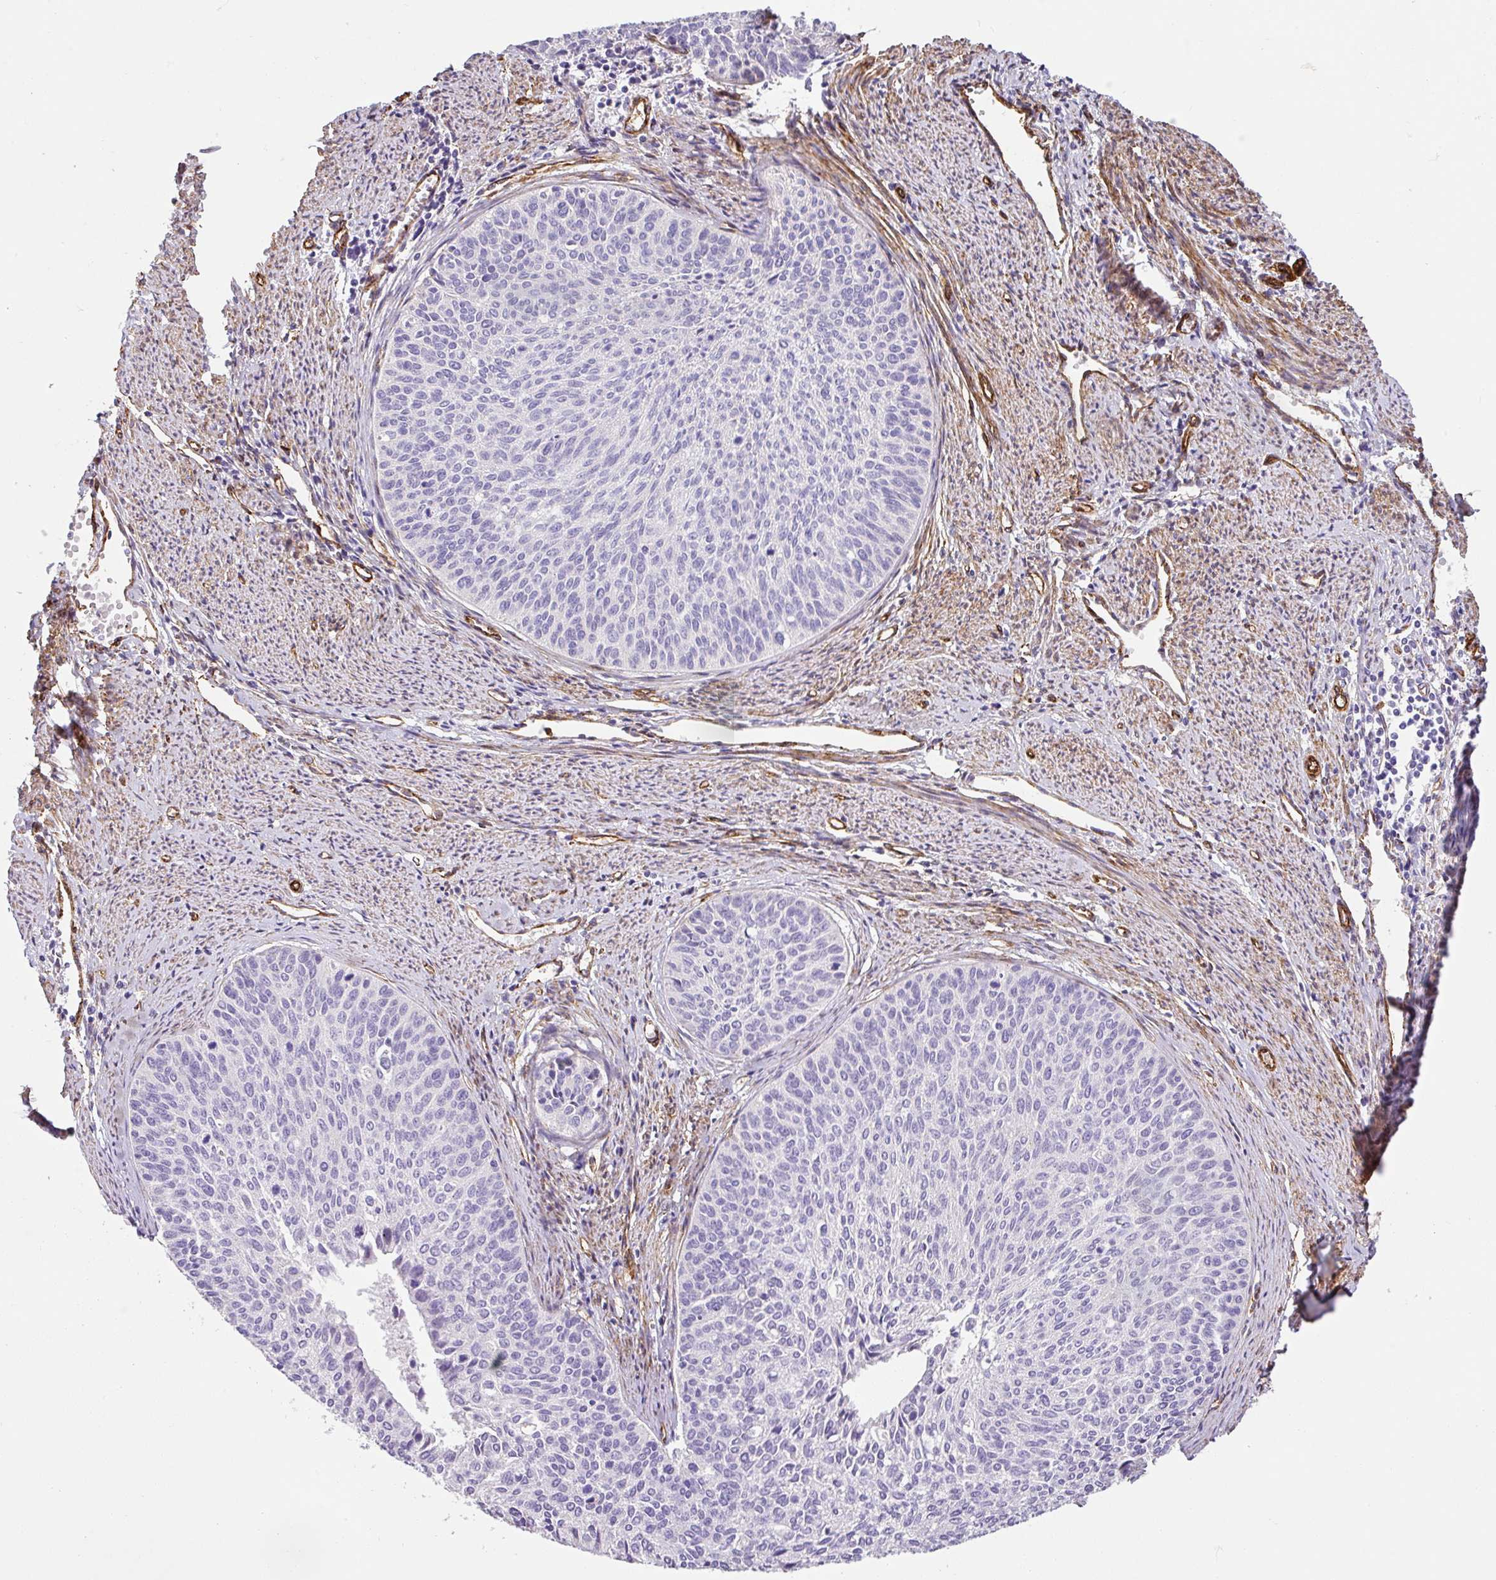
{"staining": {"intensity": "negative", "quantity": "none", "location": "none"}, "tissue": "cervical cancer", "cell_type": "Tumor cells", "image_type": "cancer", "snomed": [{"axis": "morphology", "description": "Squamous cell carcinoma, NOS"}, {"axis": "topography", "description": "Cervix"}], "caption": "Photomicrograph shows no protein expression in tumor cells of squamous cell carcinoma (cervical) tissue. (Immunohistochemistry (ihc), brightfield microscopy, high magnification).", "gene": "SLC25A17", "patient": {"sex": "female", "age": 55}}